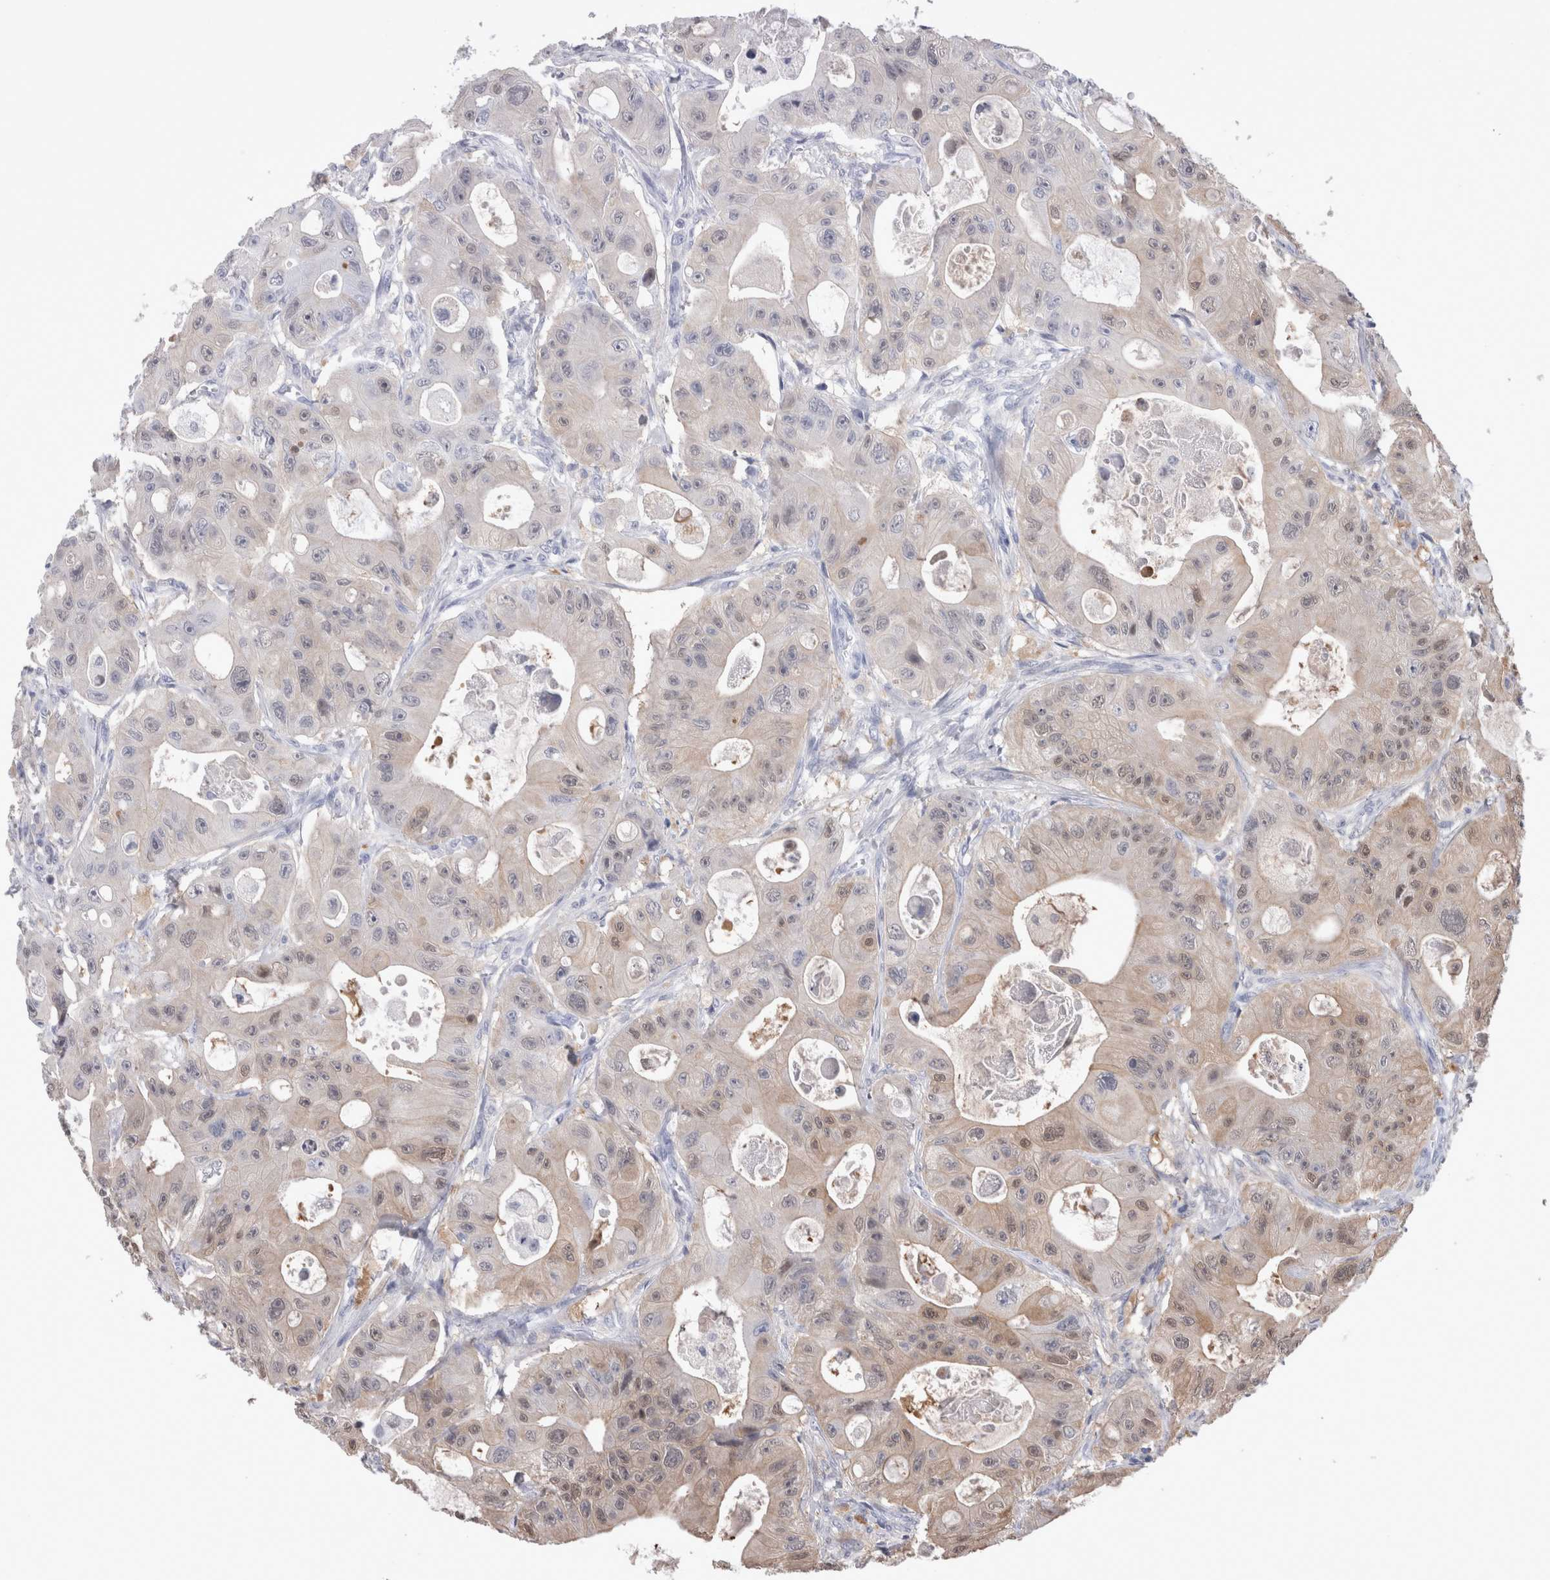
{"staining": {"intensity": "weak", "quantity": "<25%", "location": "cytoplasmic/membranous,nuclear"}, "tissue": "colorectal cancer", "cell_type": "Tumor cells", "image_type": "cancer", "snomed": [{"axis": "morphology", "description": "Adenocarcinoma, NOS"}, {"axis": "topography", "description": "Colon"}], "caption": "Immunohistochemical staining of human colorectal adenocarcinoma reveals no significant expression in tumor cells.", "gene": "CA8", "patient": {"sex": "female", "age": 46}}